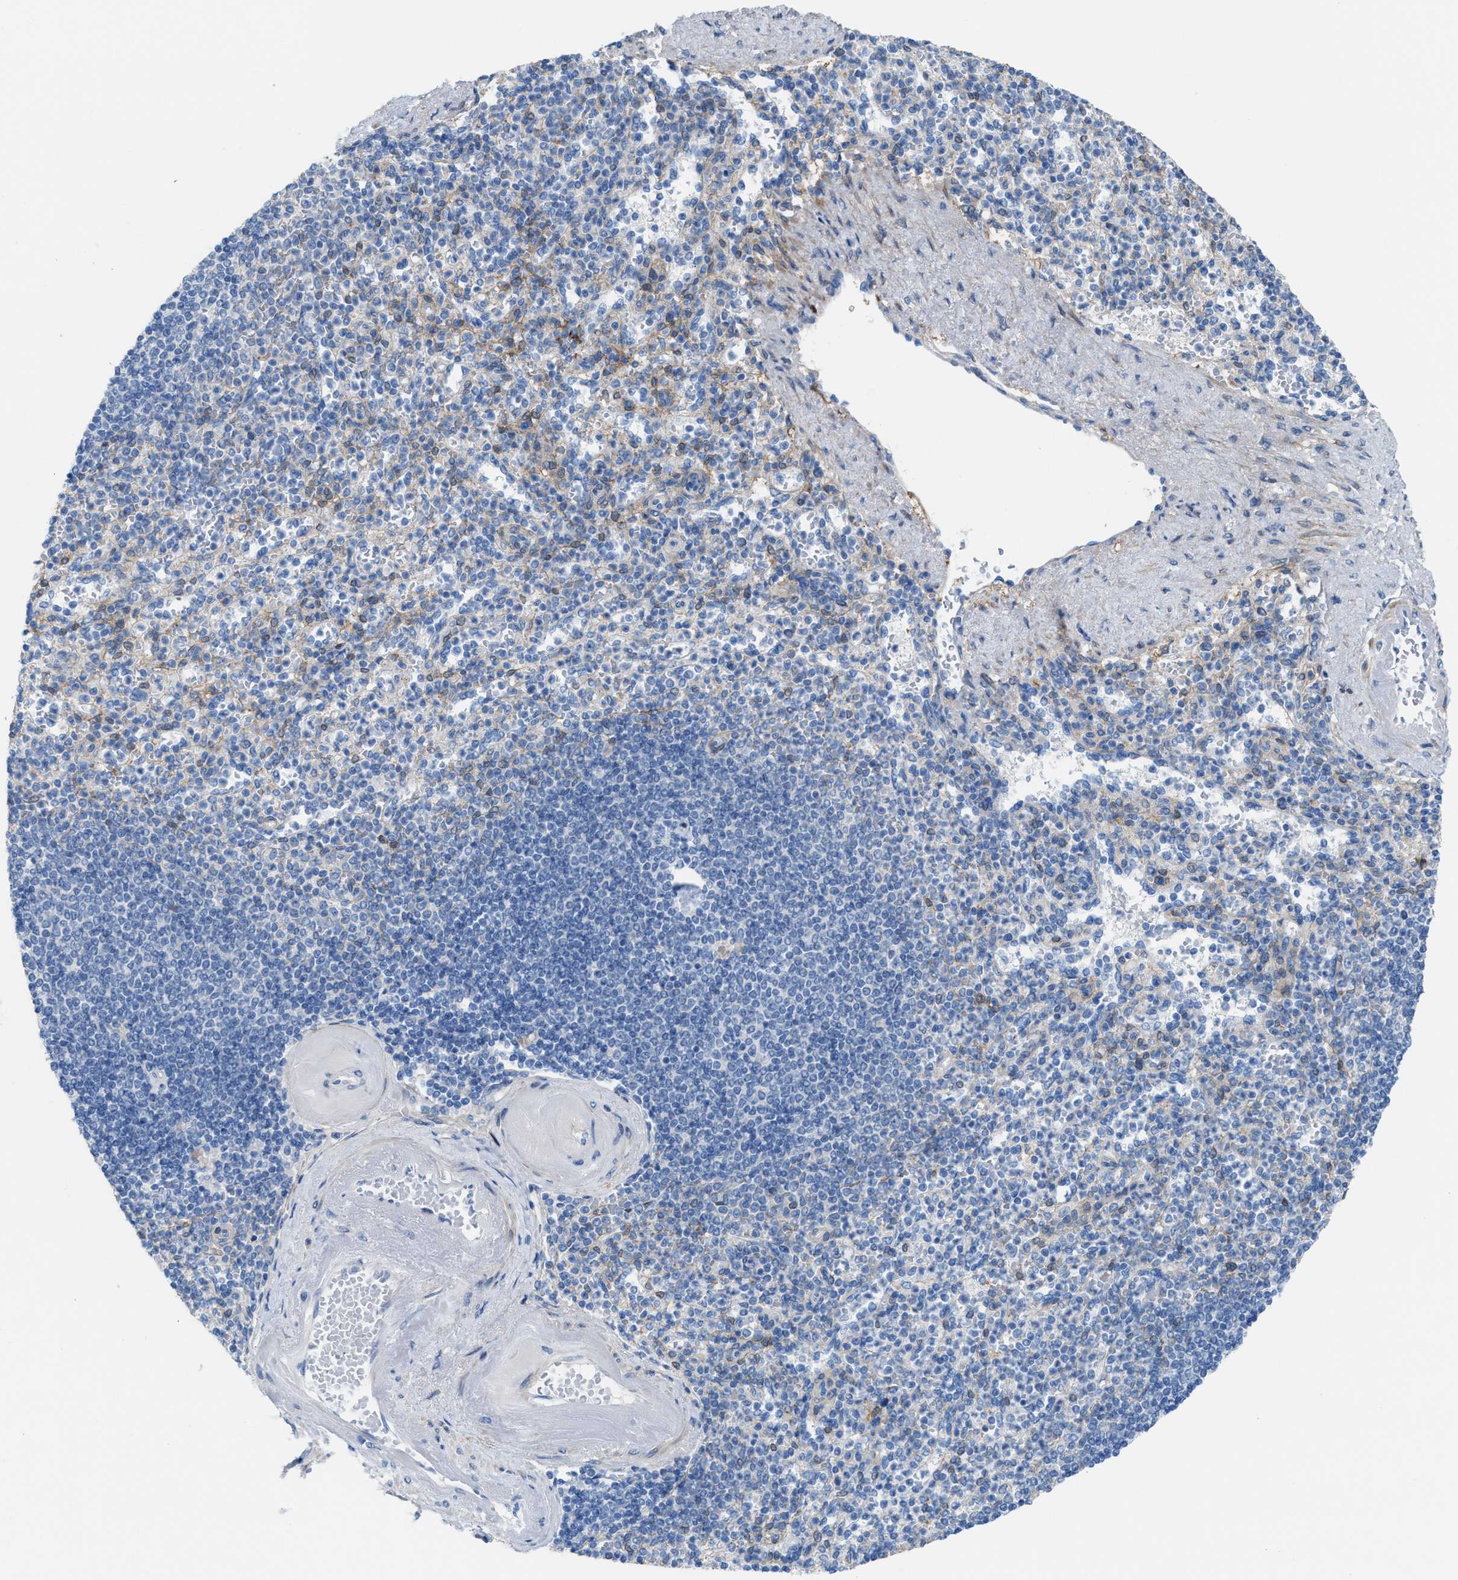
{"staining": {"intensity": "weak", "quantity": "<25%", "location": "cytoplasmic/membranous"}, "tissue": "spleen", "cell_type": "Cells in red pulp", "image_type": "normal", "snomed": [{"axis": "morphology", "description": "Normal tissue, NOS"}, {"axis": "topography", "description": "Spleen"}], "caption": "Human spleen stained for a protein using immunohistochemistry demonstrates no staining in cells in red pulp.", "gene": "ASPA", "patient": {"sex": "female", "age": 74}}